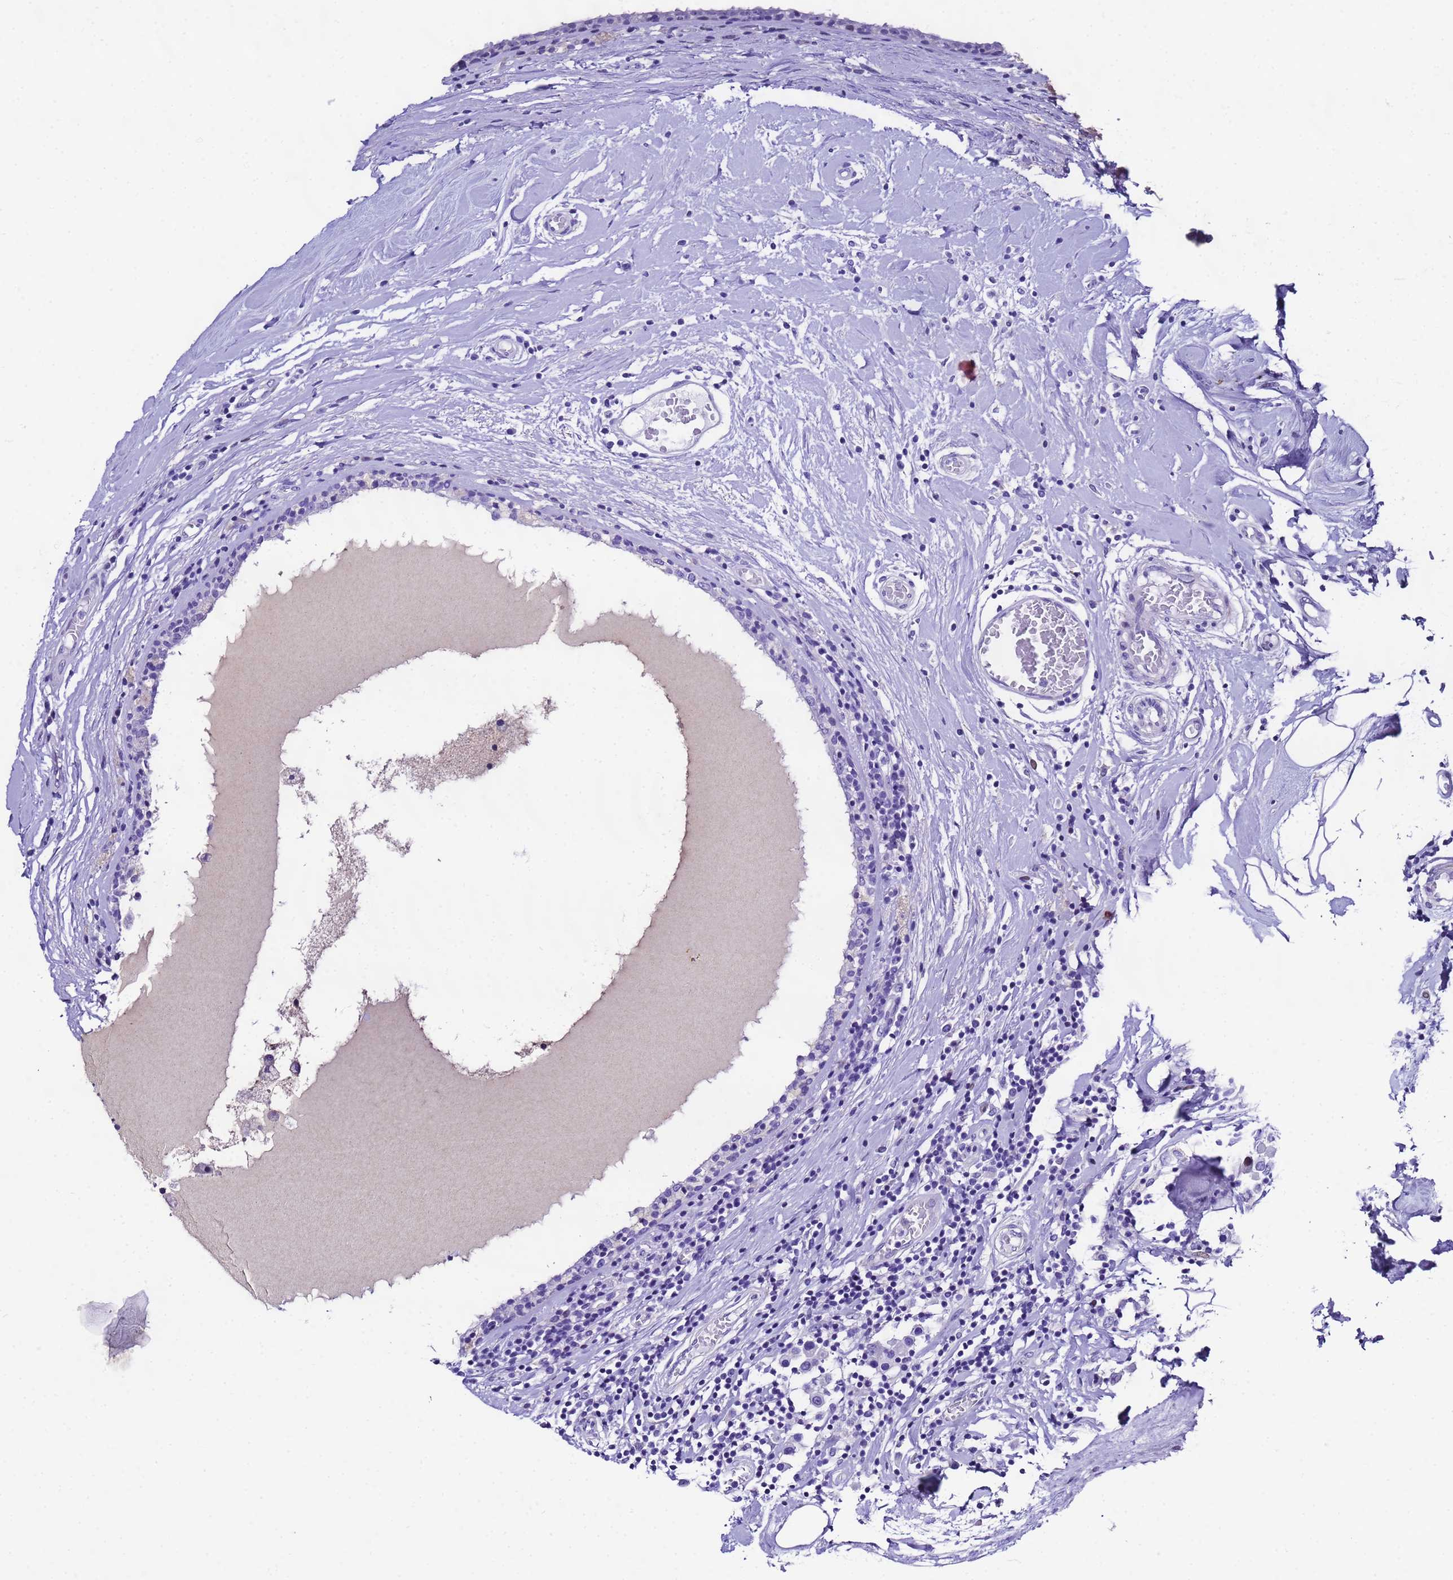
{"staining": {"intensity": "negative", "quantity": "none", "location": "none"}, "tissue": "breast cancer", "cell_type": "Tumor cells", "image_type": "cancer", "snomed": [{"axis": "morphology", "description": "Duct carcinoma"}, {"axis": "topography", "description": "Breast"}], "caption": "Human breast infiltrating ductal carcinoma stained for a protein using immunohistochemistry reveals no expression in tumor cells.", "gene": "UGT2B10", "patient": {"sex": "female", "age": 61}}